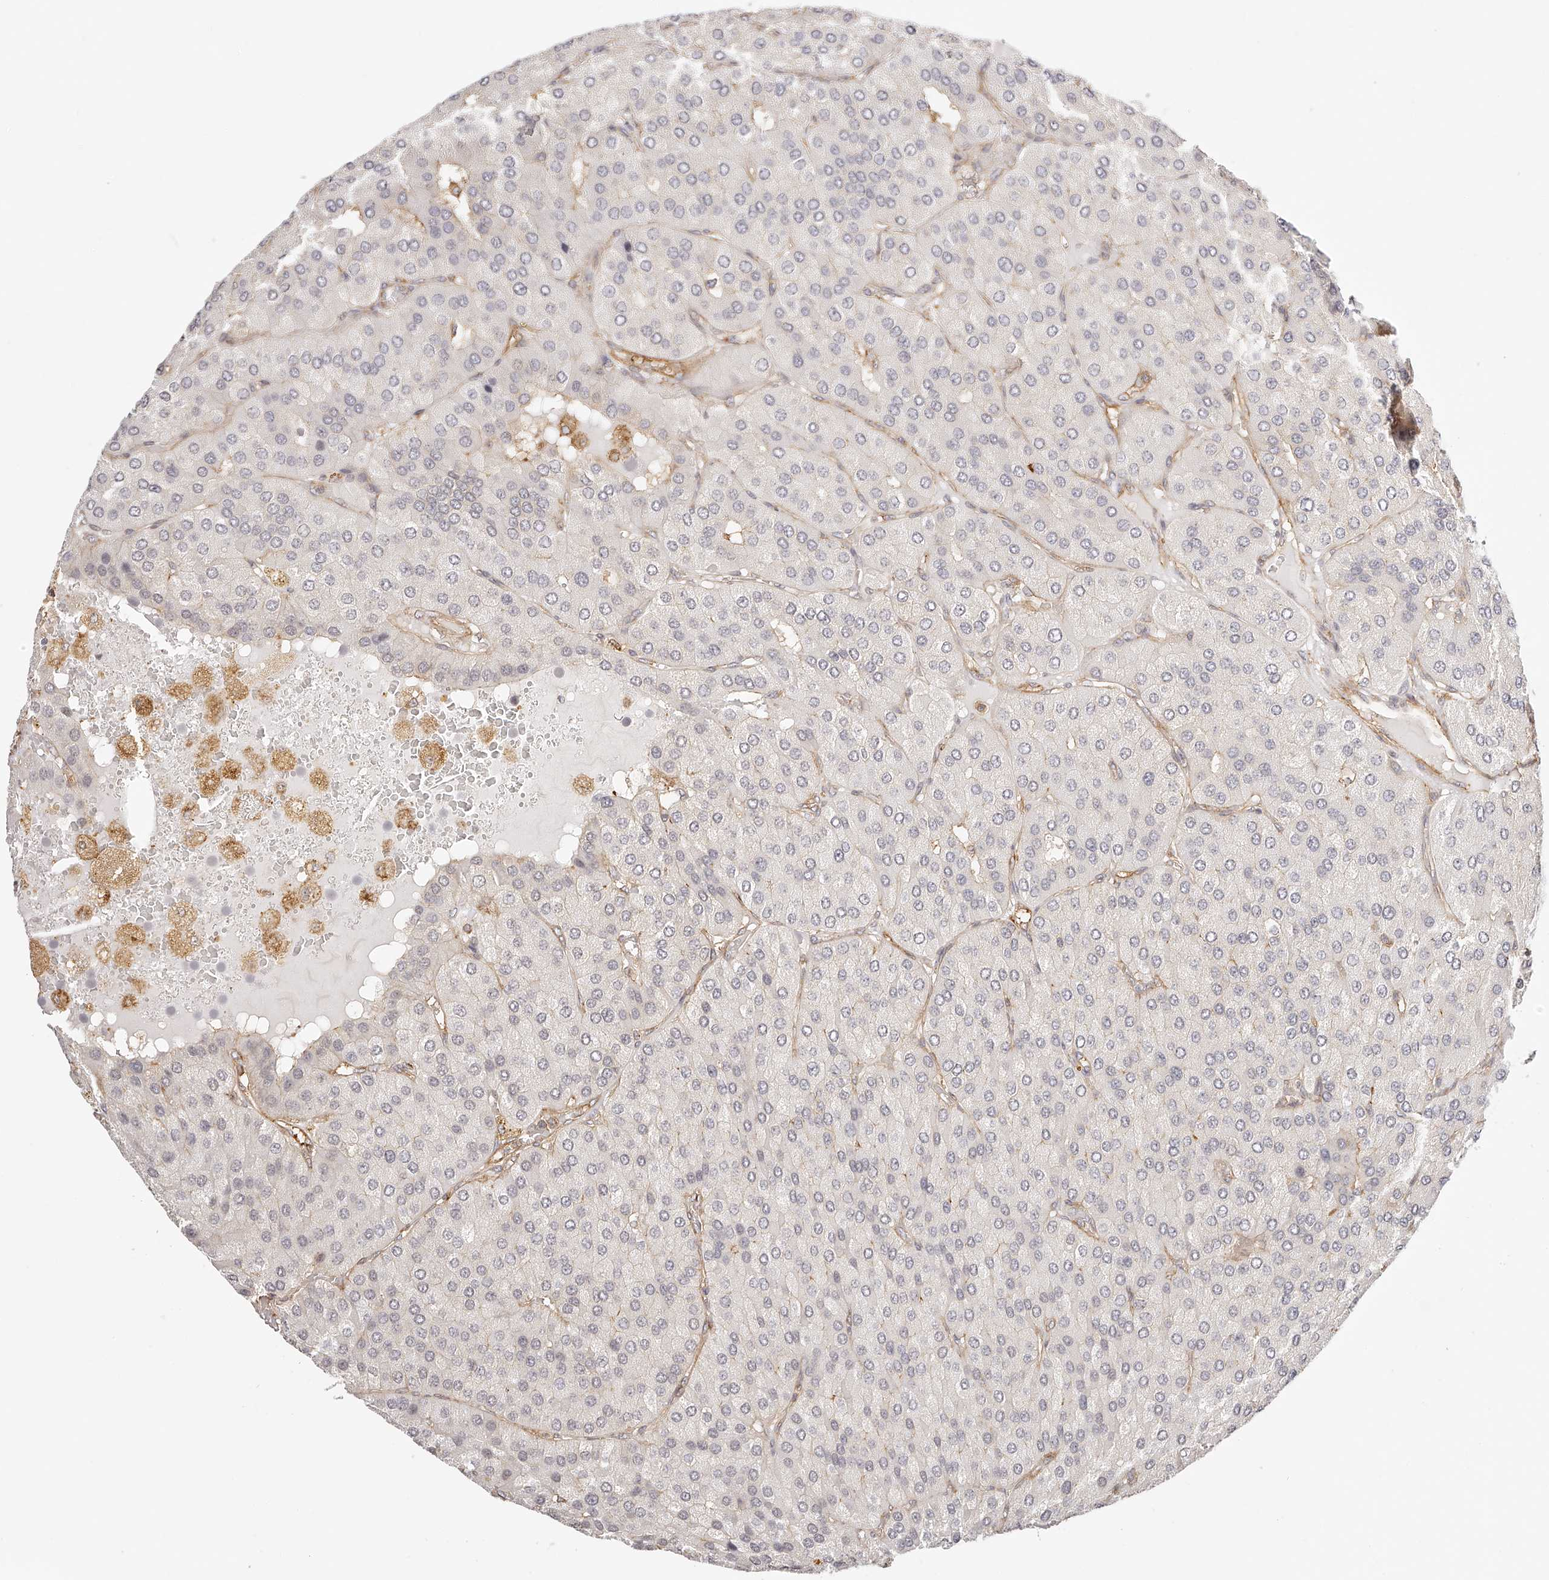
{"staining": {"intensity": "negative", "quantity": "none", "location": "none"}, "tissue": "parathyroid gland", "cell_type": "Glandular cells", "image_type": "normal", "snomed": [{"axis": "morphology", "description": "Normal tissue, NOS"}, {"axis": "morphology", "description": "Adenoma, NOS"}, {"axis": "topography", "description": "Parathyroid gland"}], "caption": "Immunohistochemical staining of unremarkable parathyroid gland displays no significant staining in glandular cells. (DAB immunohistochemistry (IHC), high magnification).", "gene": "SYNC", "patient": {"sex": "female", "age": 86}}